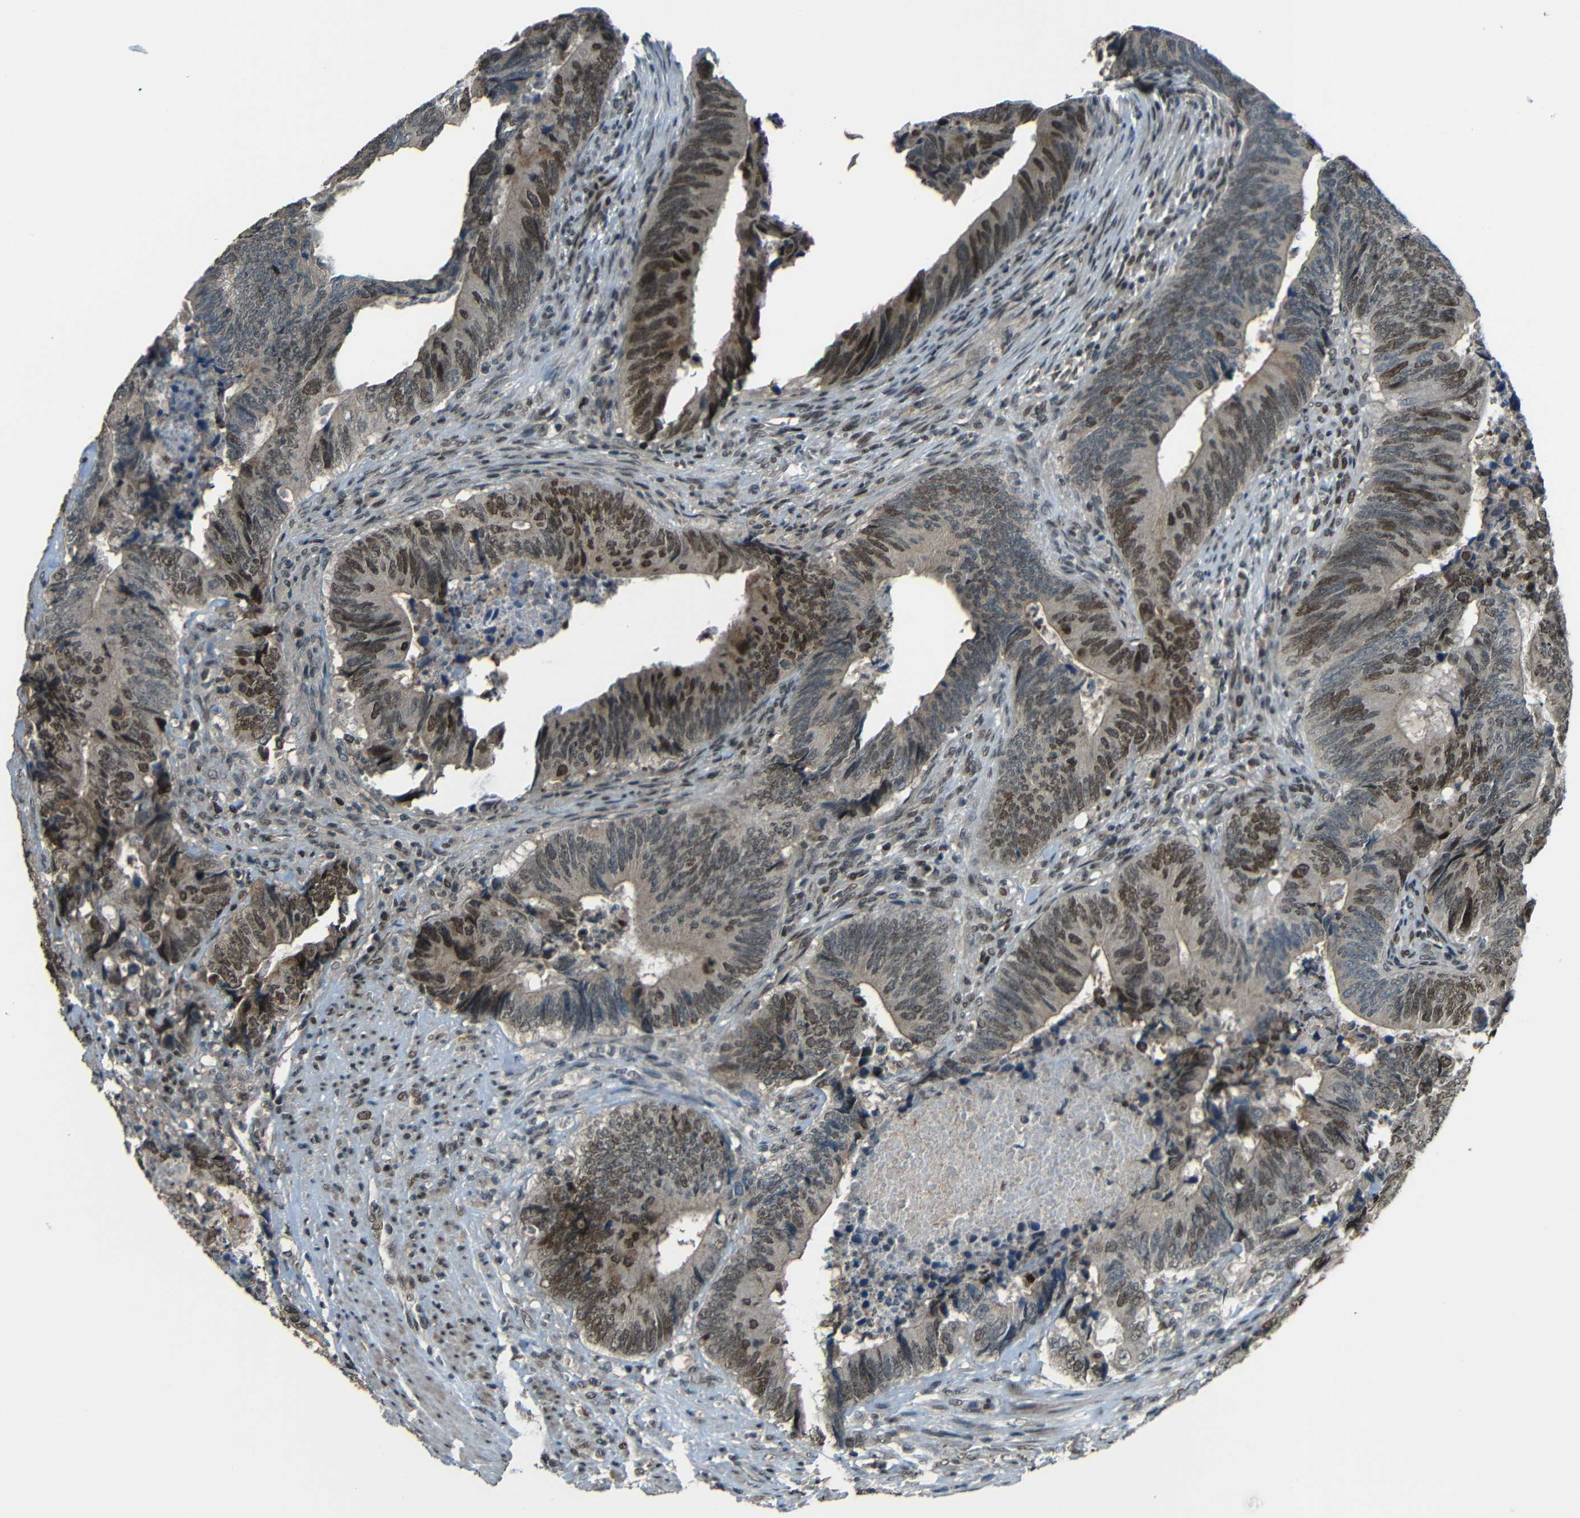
{"staining": {"intensity": "strong", "quantity": ">75%", "location": "nuclear"}, "tissue": "colorectal cancer", "cell_type": "Tumor cells", "image_type": "cancer", "snomed": [{"axis": "morphology", "description": "Normal tissue, NOS"}, {"axis": "morphology", "description": "Adenocarcinoma, NOS"}, {"axis": "topography", "description": "Colon"}], "caption": "This micrograph demonstrates adenocarcinoma (colorectal) stained with immunohistochemistry (IHC) to label a protein in brown. The nuclear of tumor cells show strong positivity for the protein. Nuclei are counter-stained blue.", "gene": "PSIP1", "patient": {"sex": "male", "age": 56}}